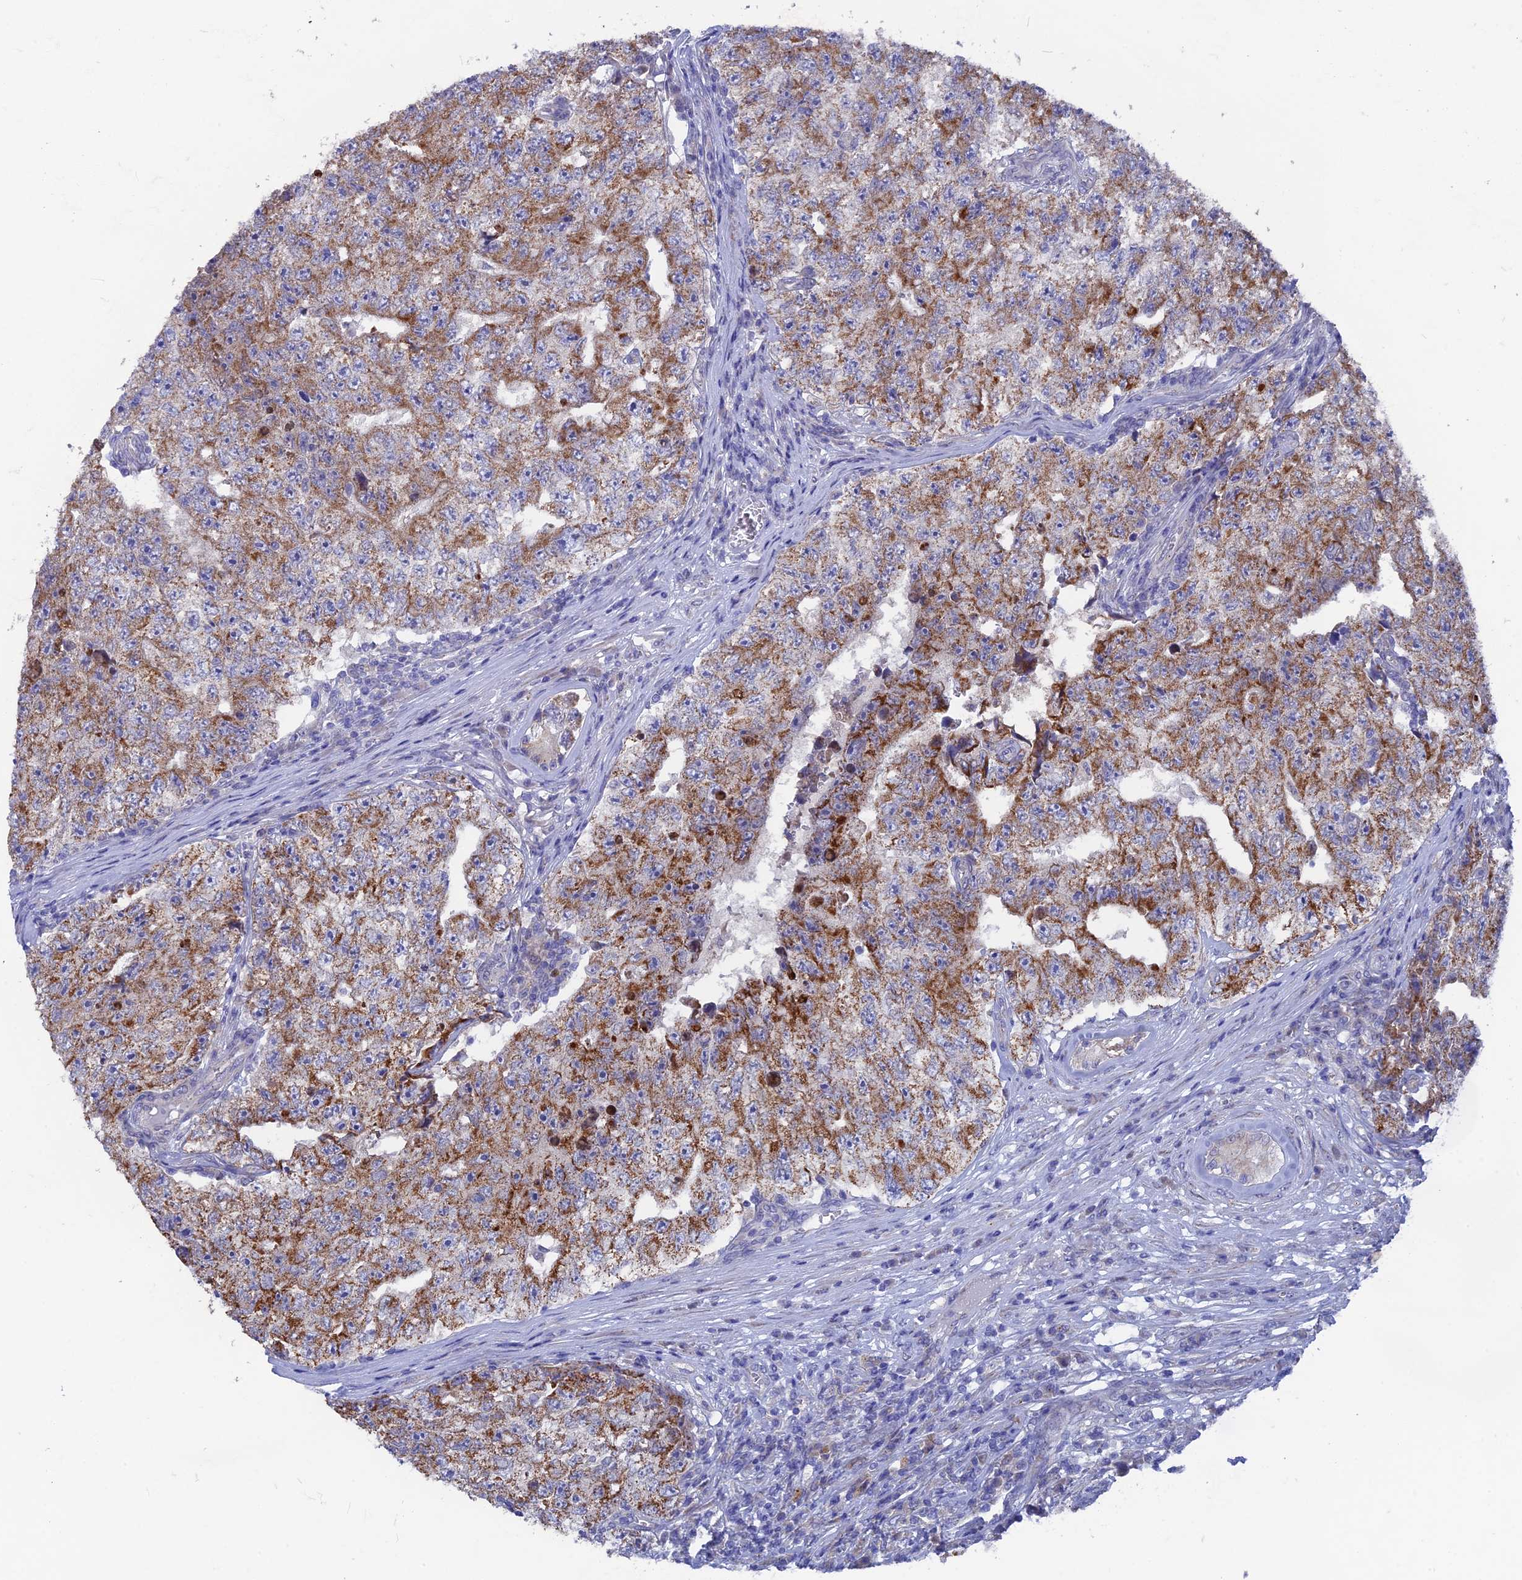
{"staining": {"intensity": "moderate", "quantity": ">75%", "location": "cytoplasmic/membranous"}, "tissue": "testis cancer", "cell_type": "Tumor cells", "image_type": "cancer", "snomed": [{"axis": "morphology", "description": "Carcinoma, Embryonal, NOS"}, {"axis": "topography", "description": "Testis"}], "caption": "High-magnification brightfield microscopy of testis cancer stained with DAB (3,3'-diaminobenzidine) (brown) and counterstained with hematoxylin (blue). tumor cells exhibit moderate cytoplasmic/membranous positivity is present in about>75% of cells.", "gene": "AK4", "patient": {"sex": "male", "age": 17}}